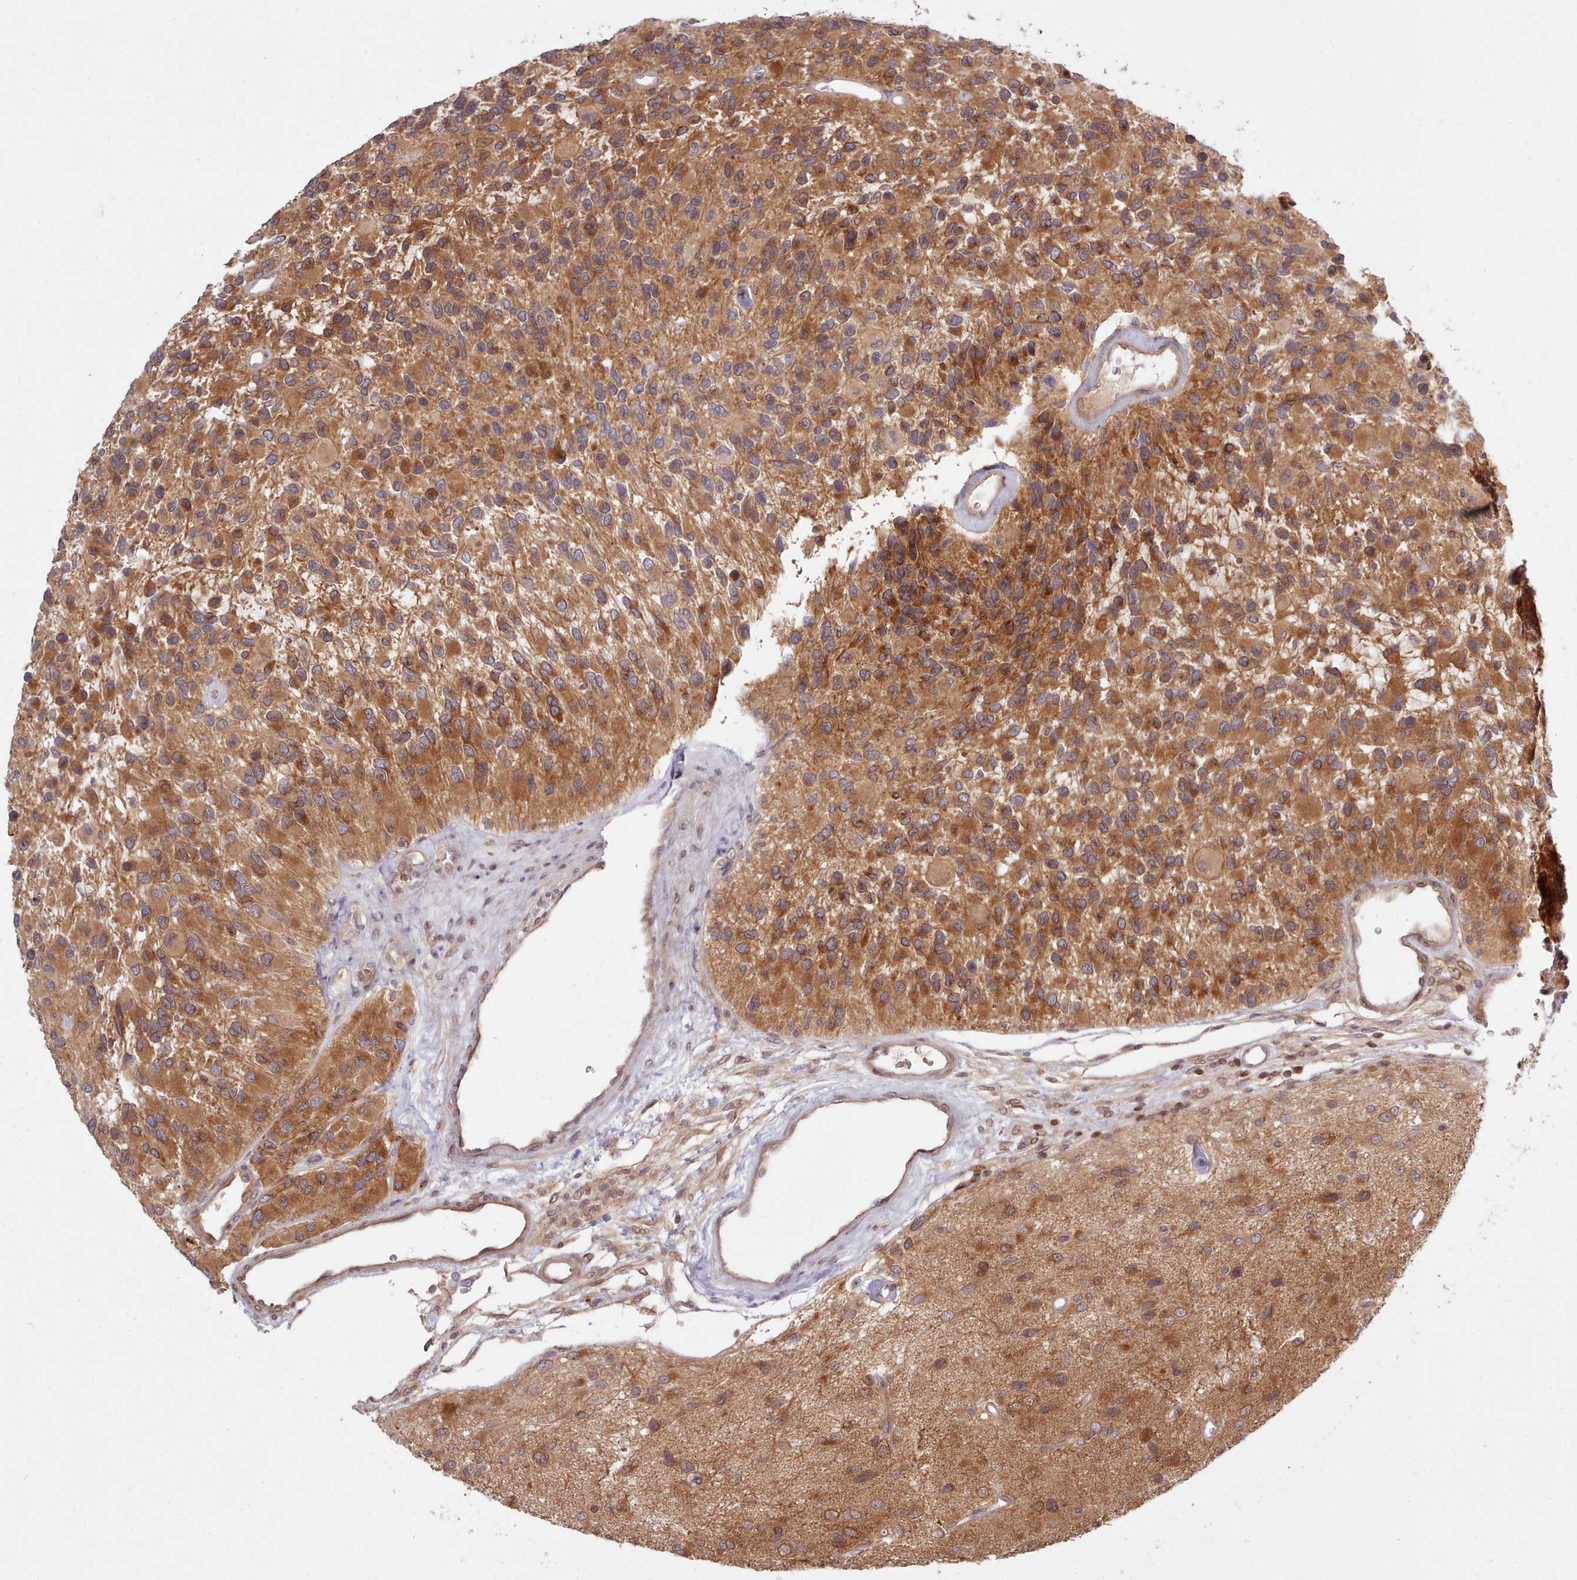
{"staining": {"intensity": "moderate", "quantity": ">75%", "location": "cytoplasmic/membranous"}, "tissue": "glioma", "cell_type": "Tumor cells", "image_type": "cancer", "snomed": [{"axis": "morphology", "description": "Glioma, malignant, High grade"}, {"axis": "topography", "description": "Brain"}], "caption": "Glioma stained for a protein demonstrates moderate cytoplasmic/membranous positivity in tumor cells.", "gene": "UBE2G1", "patient": {"sex": "male", "age": 77}}